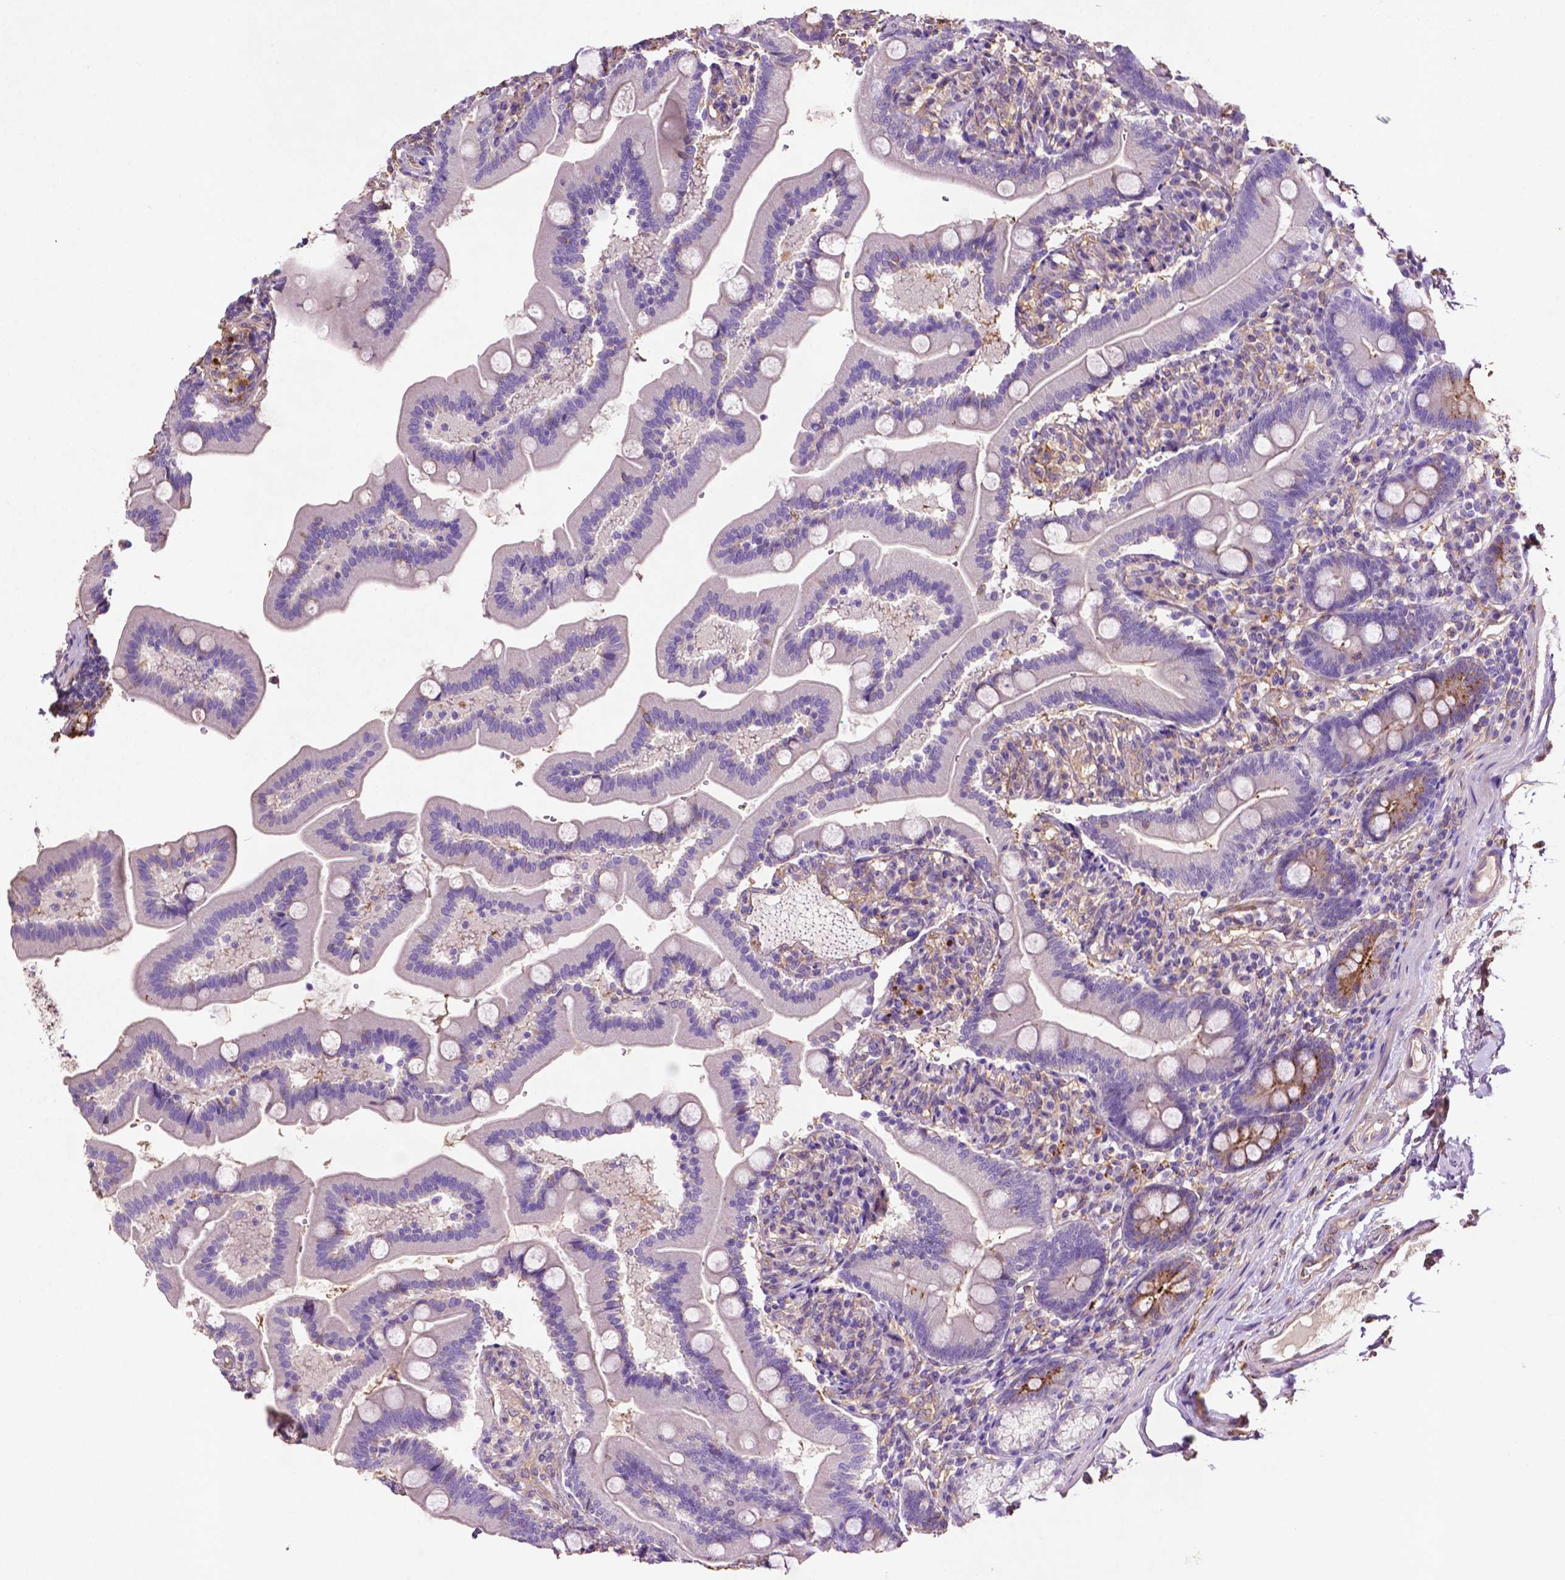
{"staining": {"intensity": "moderate", "quantity": "<25%", "location": "cytoplasmic/membranous"}, "tissue": "duodenum", "cell_type": "Glandular cells", "image_type": "normal", "snomed": [{"axis": "morphology", "description": "Normal tissue, NOS"}, {"axis": "topography", "description": "Duodenum"}], "caption": "IHC photomicrograph of benign human duodenum stained for a protein (brown), which displays low levels of moderate cytoplasmic/membranous expression in approximately <25% of glandular cells.", "gene": "GDPD5", "patient": {"sex": "female", "age": 67}}